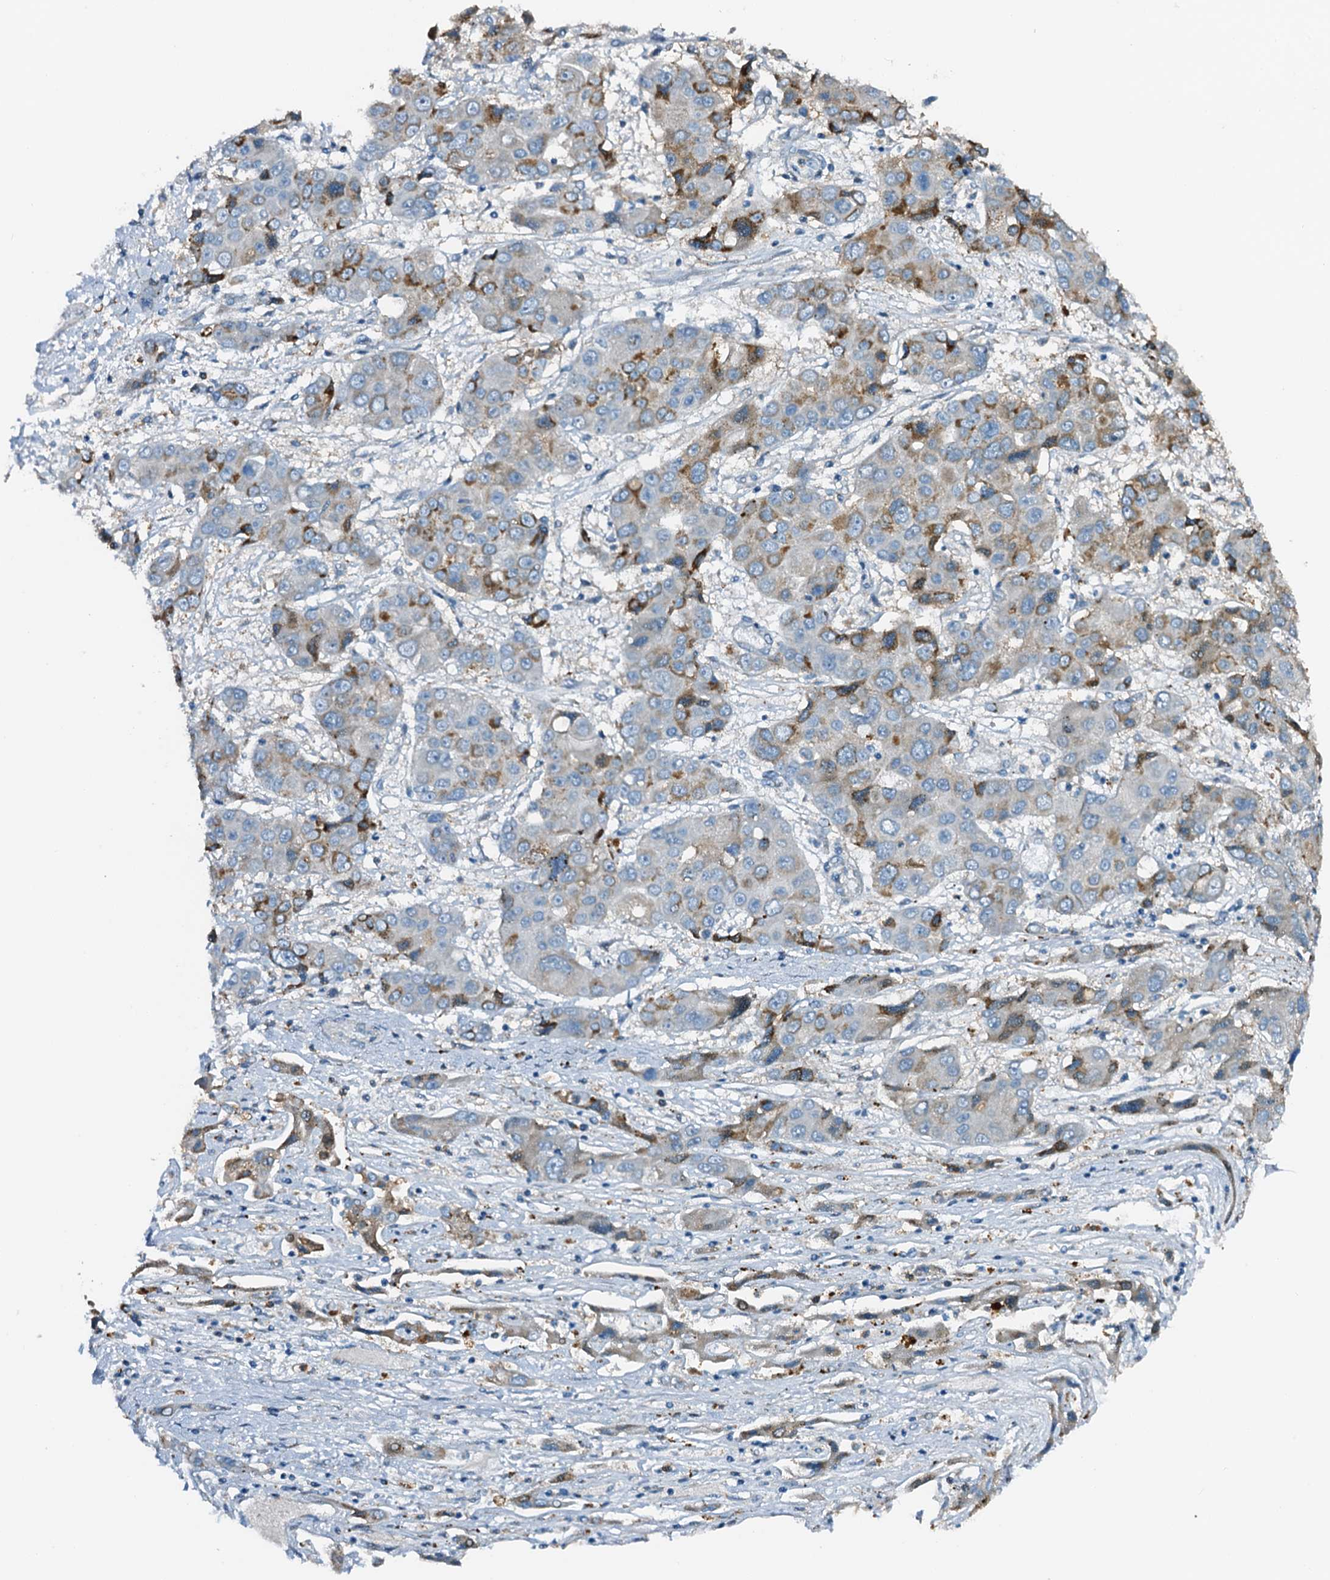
{"staining": {"intensity": "moderate", "quantity": "<25%", "location": "cytoplasmic/membranous"}, "tissue": "liver cancer", "cell_type": "Tumor cells", "image_type": "cancer", "snomed": [{"axis": "morphology", "description": "Cholangiocarcinoma"}, {"axis": "topography", "description": "Liver"}], "caption": "Human liver cancer (cholangiocarcinoma) stained with a protein marker demonstrates moderate staining in tumor cells.", "gene": "ZNF606", "patient": {"sex": "male", "age": 67}}